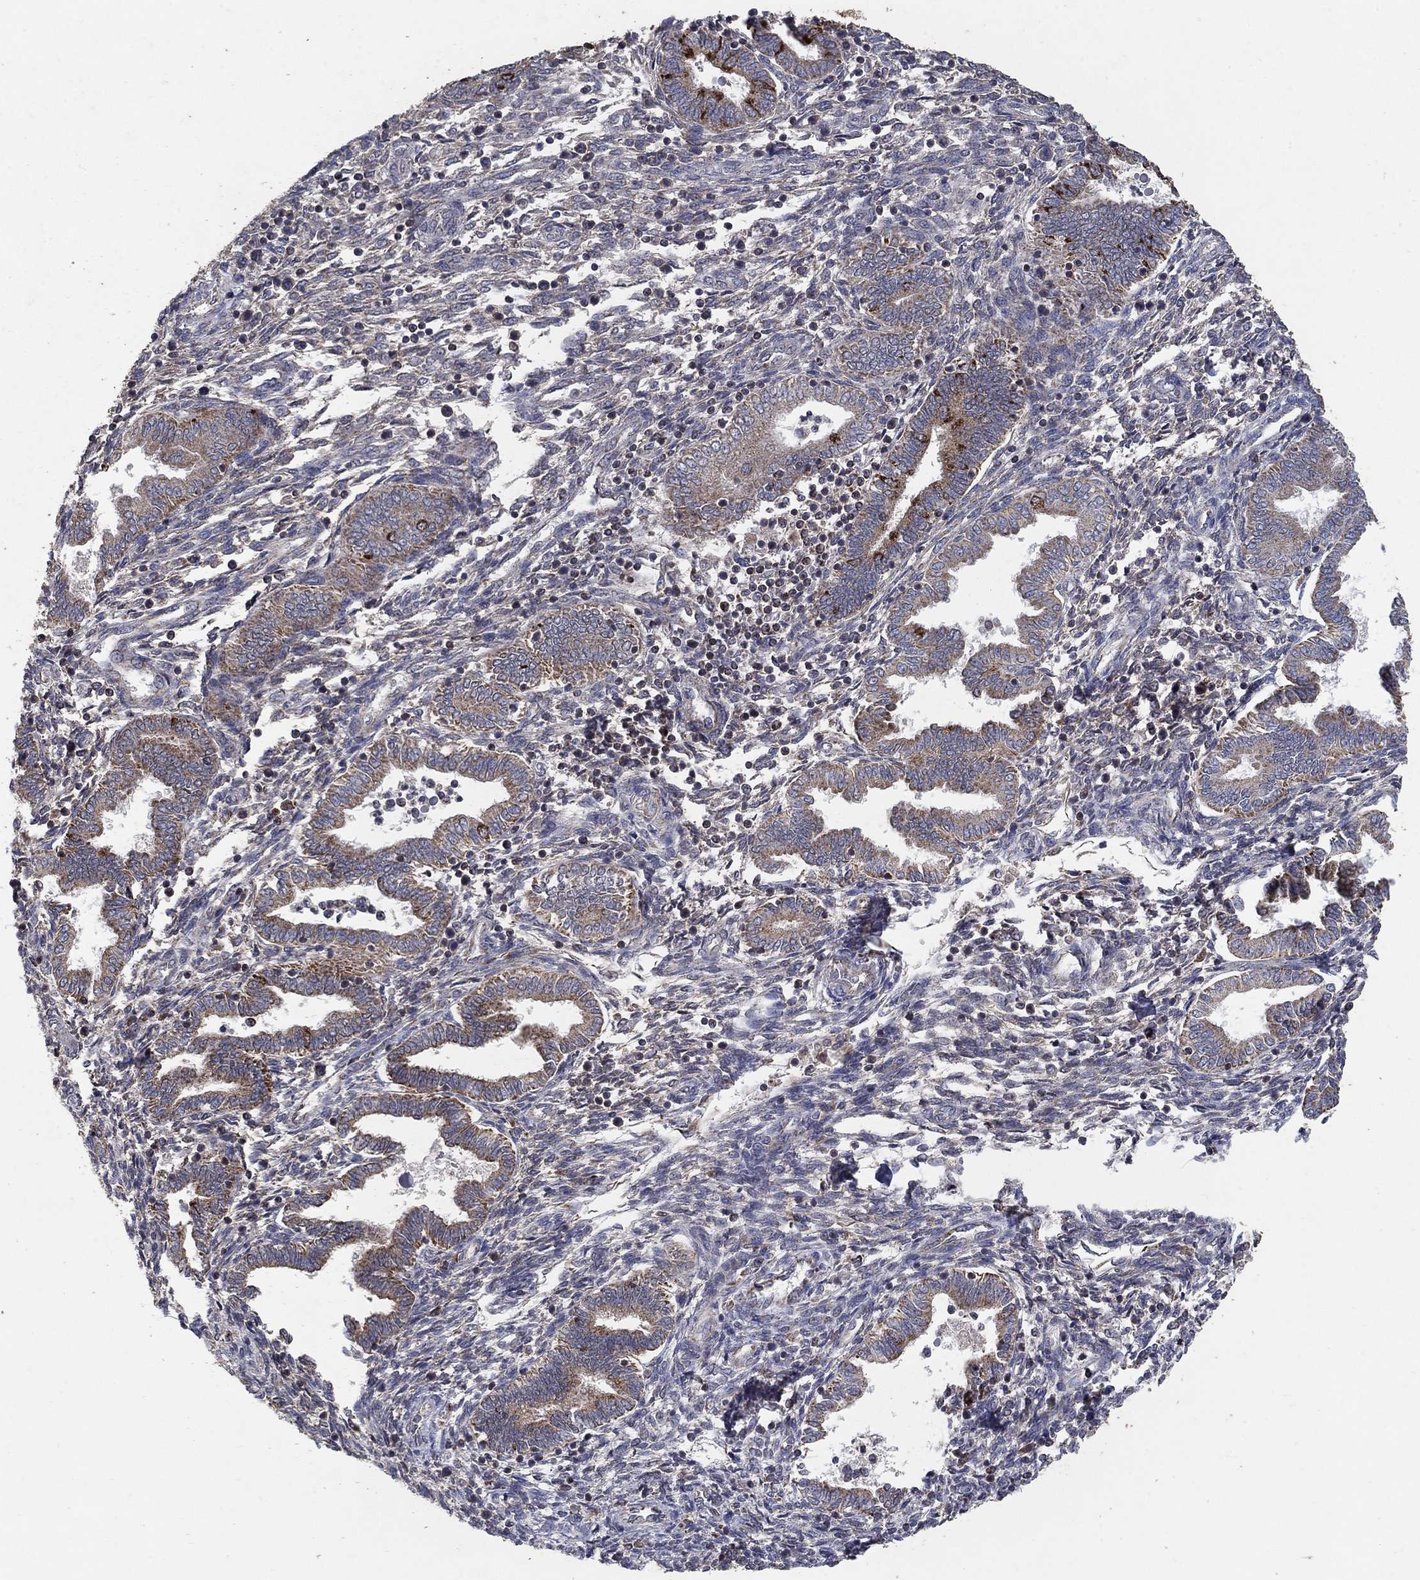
{"staining": {"intensity": "negative", "quantity": "none", "location": "none"}, "tissue": "endometrium", "cell_type": "Cells in endometrial stroma", "image_type": "normal", "snomed": [{"axis": "morphology", "description": "Normal tissue, NOS"}, {"axis": "topography", "description": "Endometrium"}], "caption": "Protein analysis of normal endometrium displays no significant staining in cells in endometrial stroma.", "gene": "GPSM1", "patient": {"sex": "female", "age": 42}}